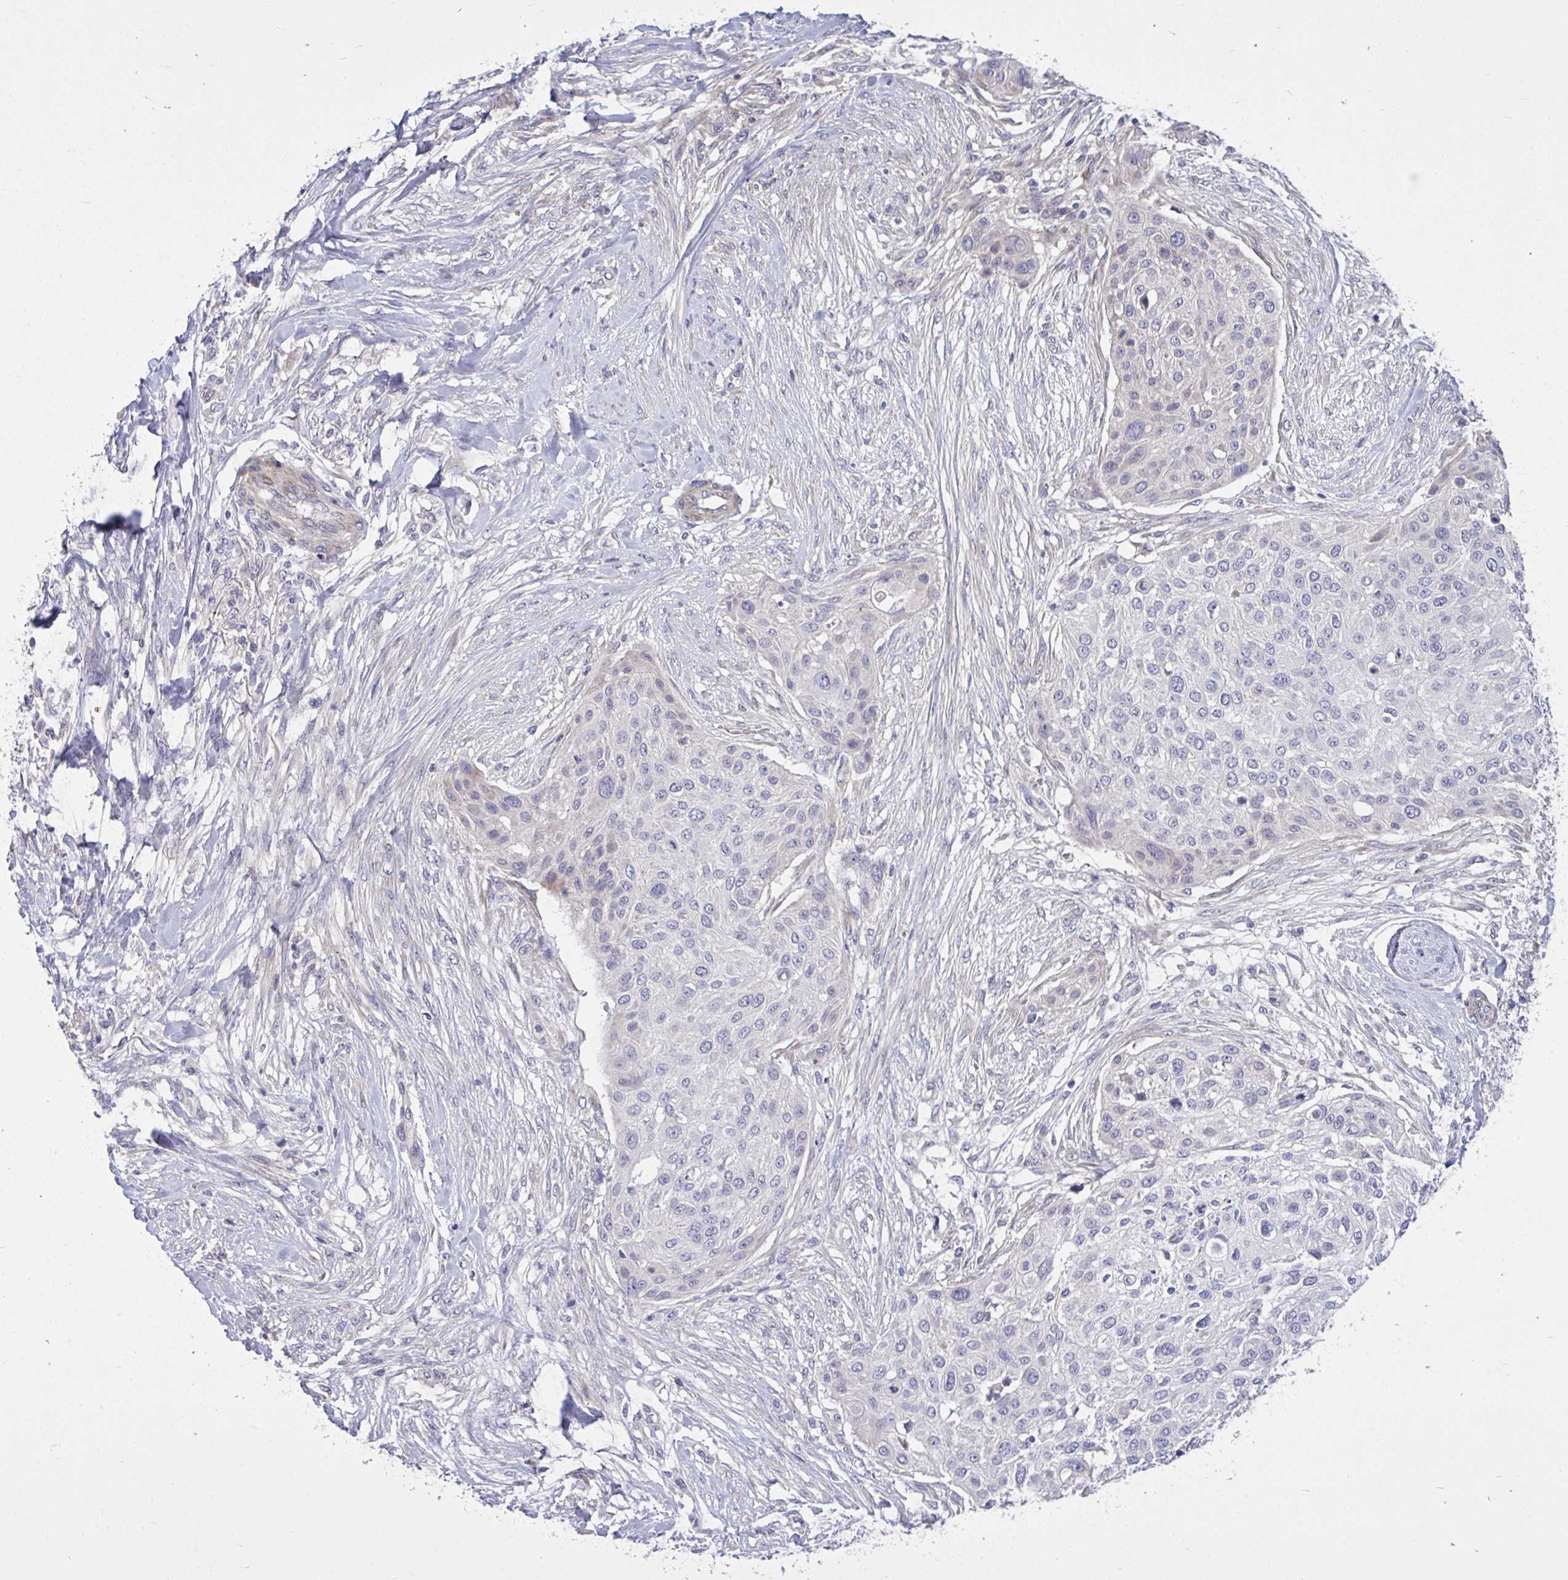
{"staining": {"intensity": "negative", "quantity": "none", "location": "none"}, "tissue": "skin cancer", "cell_type": "Tumor cells", "image_type": "cancer", "snomed": [{"axis": "morphology", "description": "Squamous cell carcinoma, NOS"}, {"axis": "topography", "description": "Skin"}], "caption": "The photomicrograph displays no staining of tumor cells in skin squamous cell carcinoma.", "gene": "HMBOX1", "patient": {"sex": "female", "age": 87}}